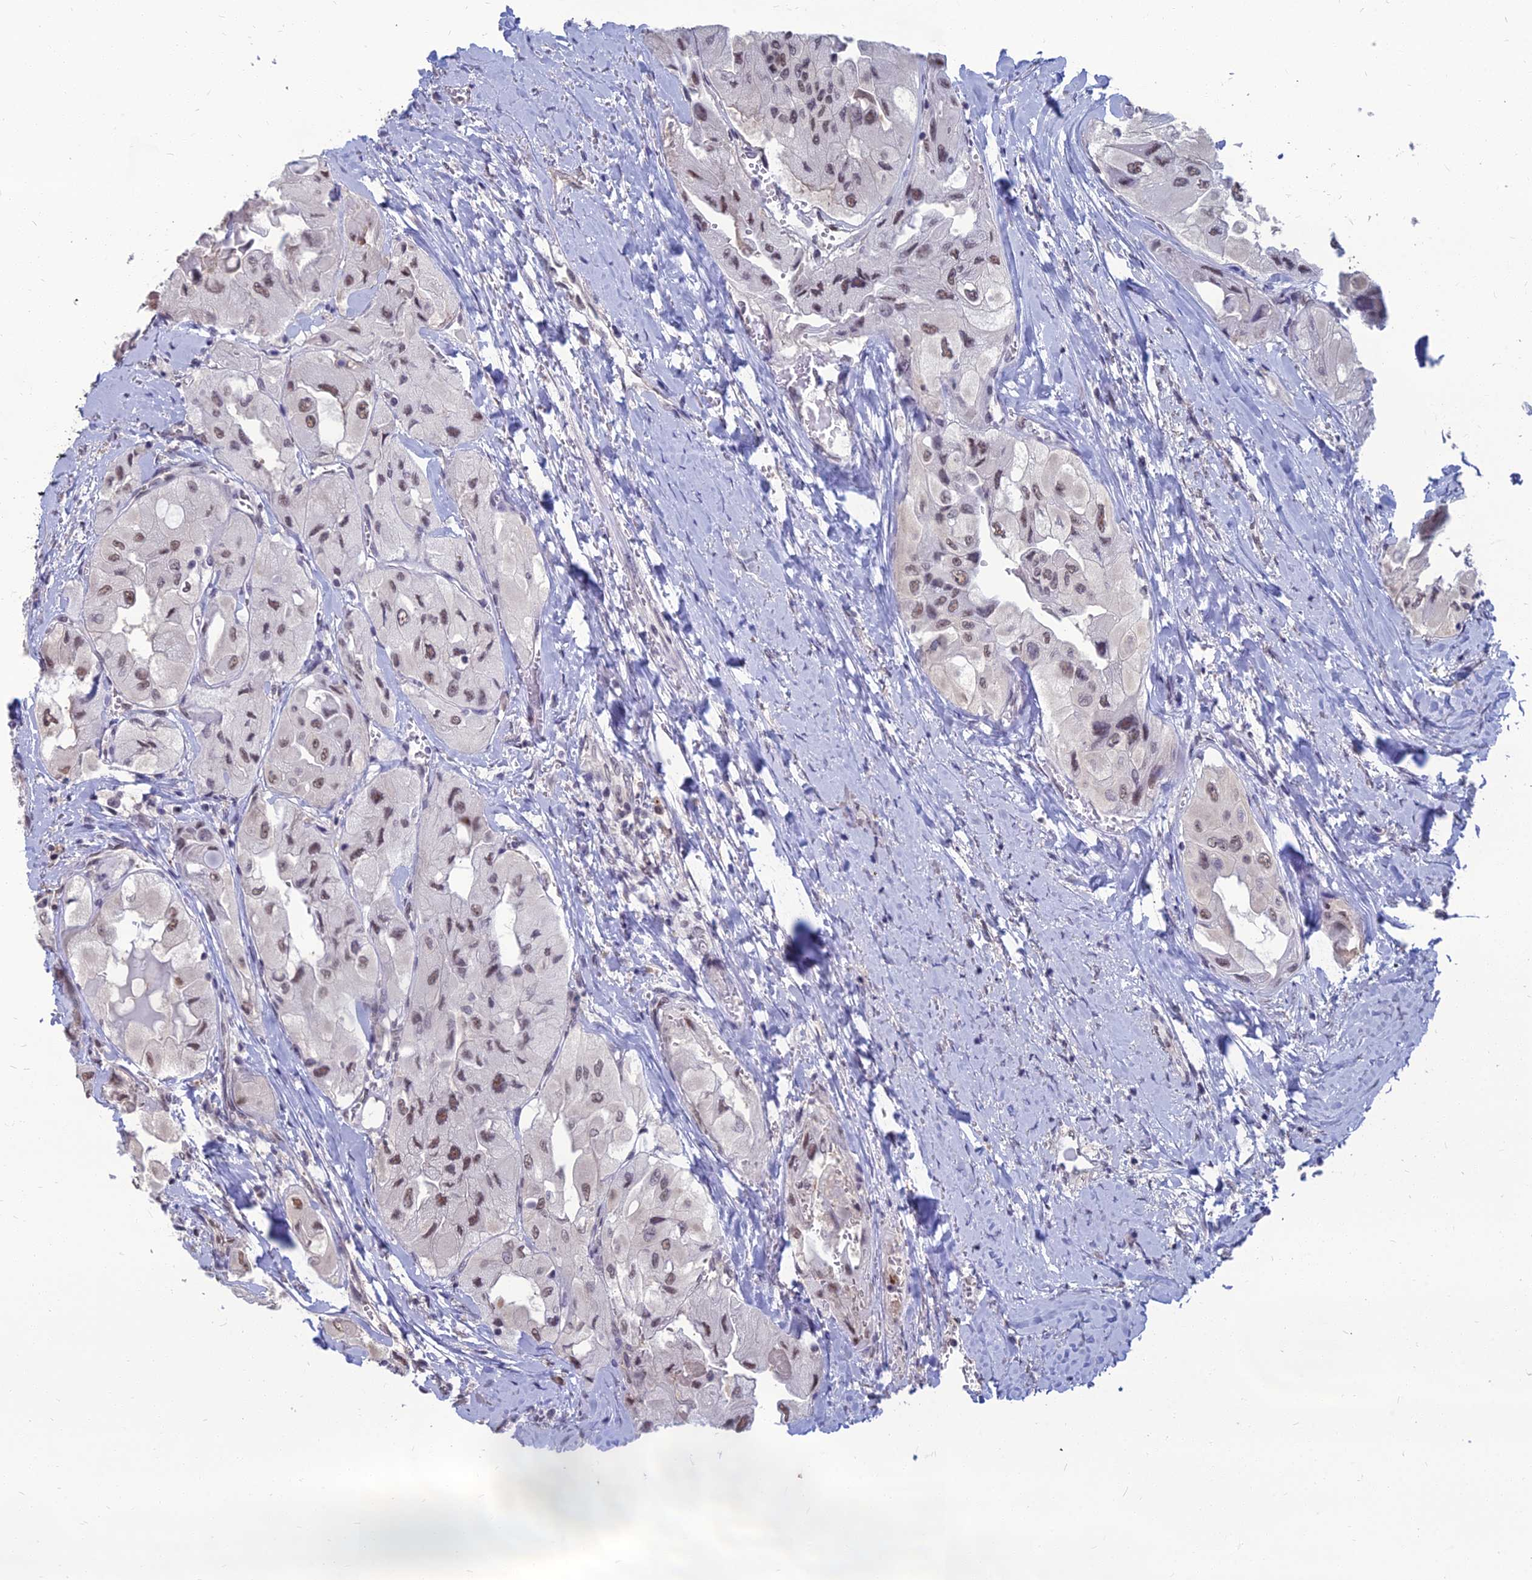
{"staining": {"intensity": "moderate", "quantity": ">75%", "location": "nuclear"}, "tissue": "thyroid cancer", "cell_type": "Tumor cells", "image_type": "cancer", "snomed": [{"axis": "morphology", "description": "Normal tissue, NOS"}, {"axis": "morphology", "description": "Papillary adenocarcinoma, NOS"}, {"axis": "topography", "description": "Thyroid gland"}], "caption": "An IHC image of neoplastic tissue is shown. Protein staining in brown highlights moderate nuclear positivity in thyroid cancer (papillary adenocarcinoma) within tumor cells. The protein of interest is stained brown, and the nuclei are stained in blue (DAB IHC with brightfield microscopy, high magnification).", "gene": "SRSF7", "patient": {"sex": "female", "age": 59}}